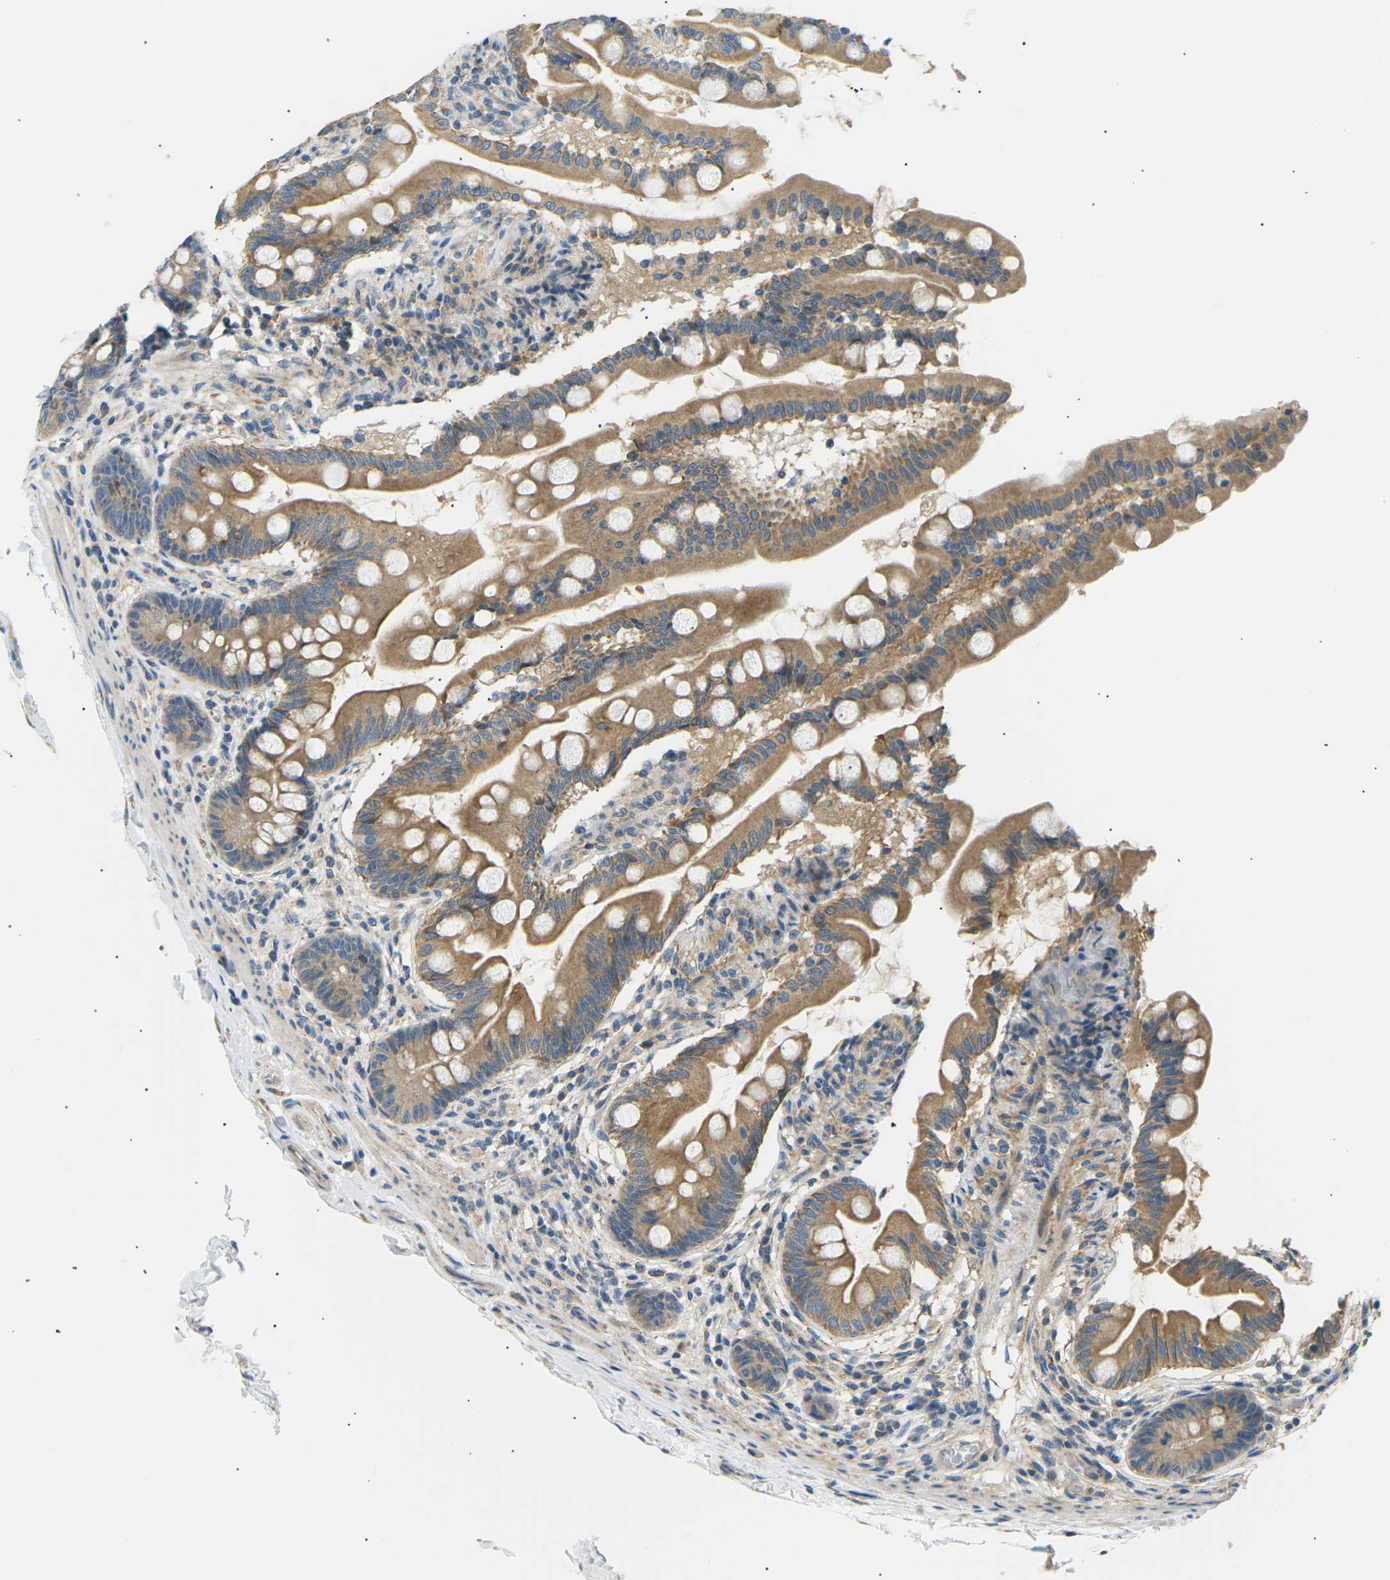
{"staining": {"intensity": "moderate", "quantity": ">75%", "location": "cytoplasmic/membranous"}, "tissue": "small intestine", "cell_type": "Glandular cells", "image_type": "normal", "snomed": [{"axis": "morphology", "description": "Normal tissue, NOS"}, {"axis": "topography", "description": "Small intestine"}], "caption": "High-magnification brightfield microscopy of unremarkable small intestine stained with DAB (brown) and counterstained with hematoxylin (blue). glandular cells exhibit moderate cytoplasmic/membranous expression is appreciated in about>75% of cells.", "gene": "TBC1D8", "patient": {"sex": "female", "age": 56}}